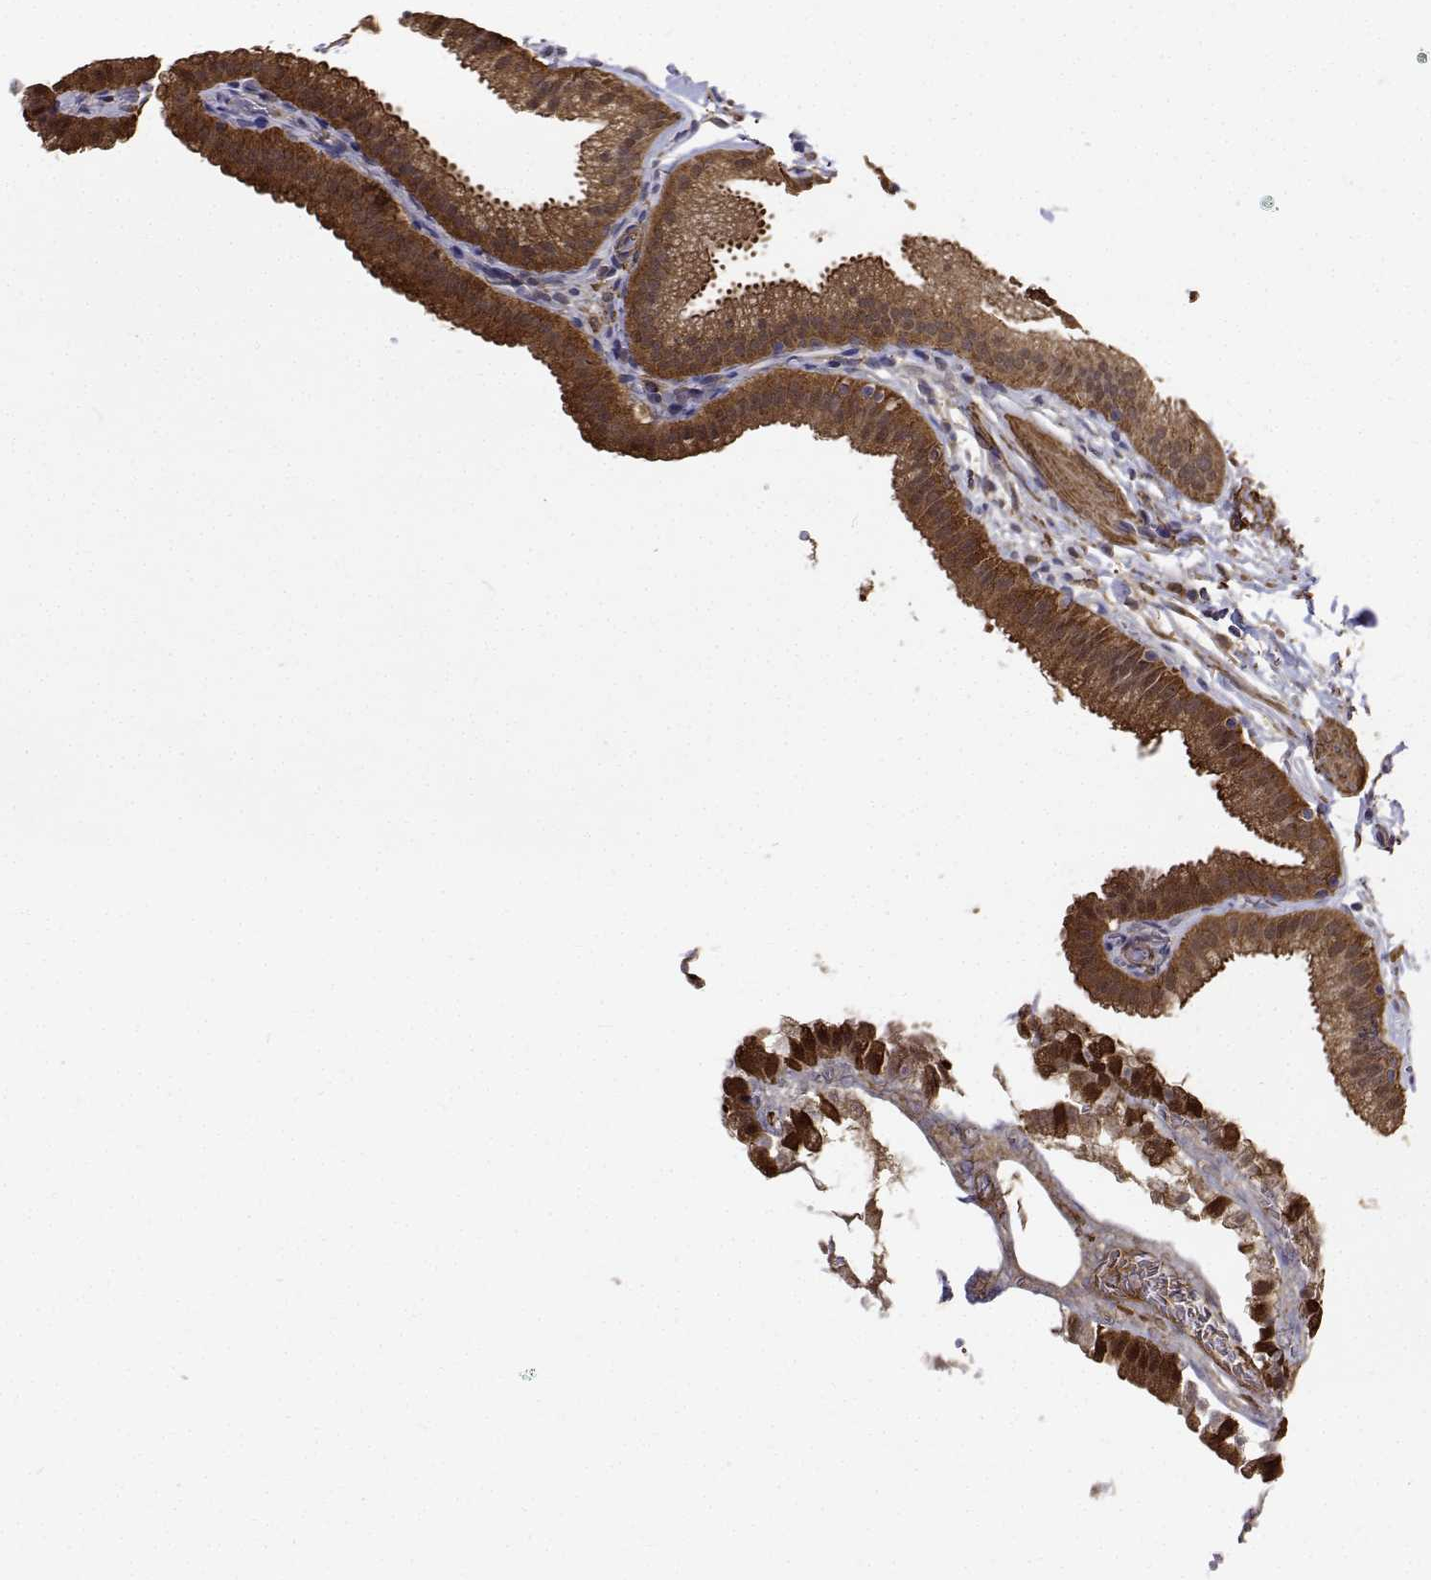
{"staining": {"intensity": "strong", "quantity": ">75%", "location": "cytoplasmic/membranous,nuclear"}, "tissue": "gallbladder", "cell_type": "Glandular cells", "image_type": "normal", "snomed": [{"axis": "morphology", "description": "Normal tissue, NOS"}, {"axis": "topography", "description": "Gallbladder"}], "caption": "Glandular cells display strong cytoplasmic/membranous,nuclear staining in approximately >75% of cells in unremarkable gallbladder. (DAB IHC, brown staining for protein, blue staining for nuclei).", "gene": "PCID2", "patient": {"sex": "female", "age": 63}}